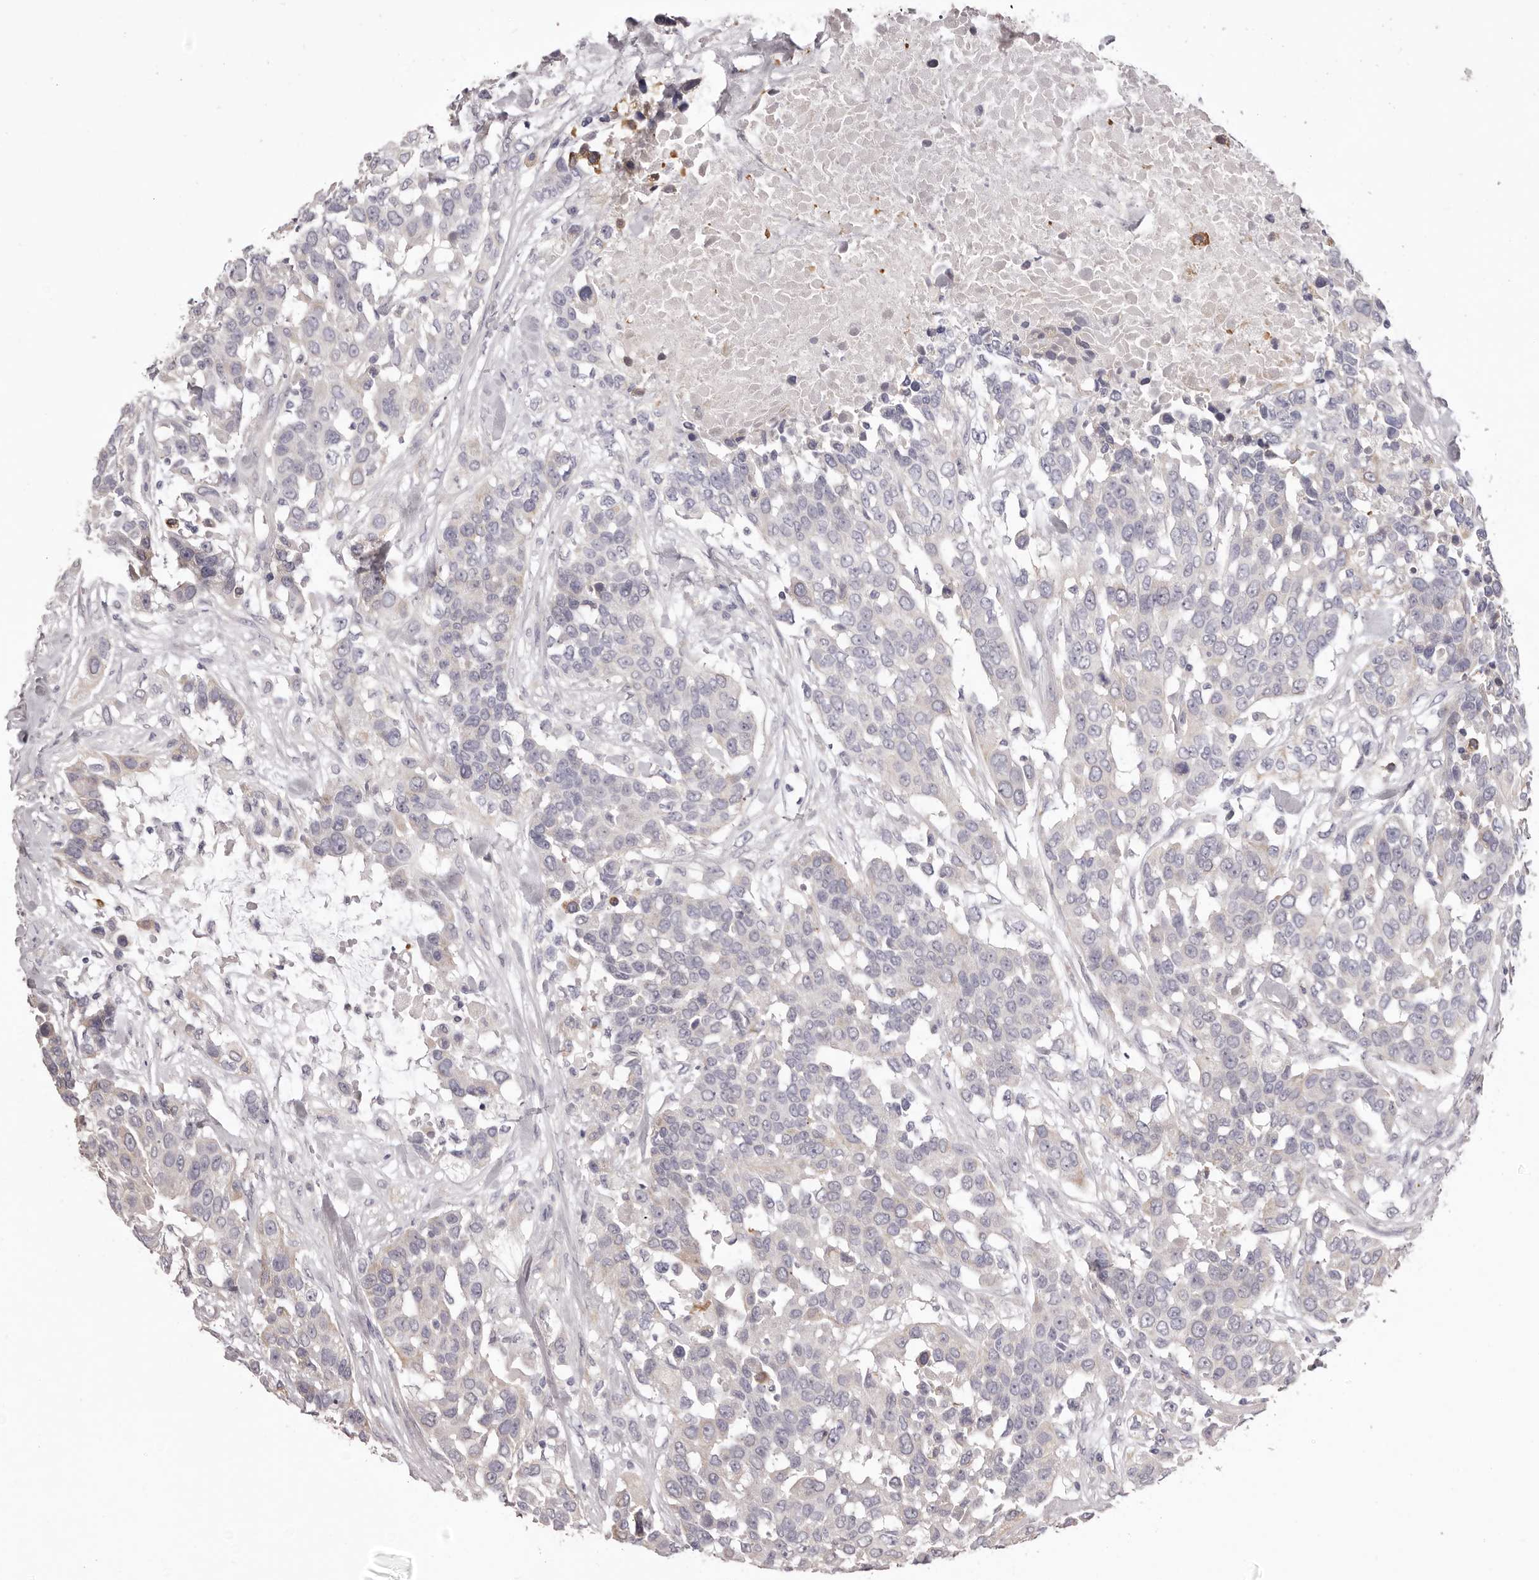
{"staining": {"intensity": "negative", "quantity": "none", "location": "none"}, "tissue": "urothelial cancer", "cell_type": "Tumor cells", "image_type": "cancer", "snomed": [{"axis": "morphology", "description": "Urothelial carcinoma, High grade"}, {"axis": "topography", "description": "Urinary bladder"}], "caption": "Immunohistochemical staining of urothelial cancer reveals no significant positivity in tumor cells. Brightfield microscopy of IHC stained with DAB (3,3'-diaminobenzidine) (brown) and hematoxylin (blue), captured at high magnification.", "gene": "PNRC1", "patient": {"sex": "female", "age": 80}}